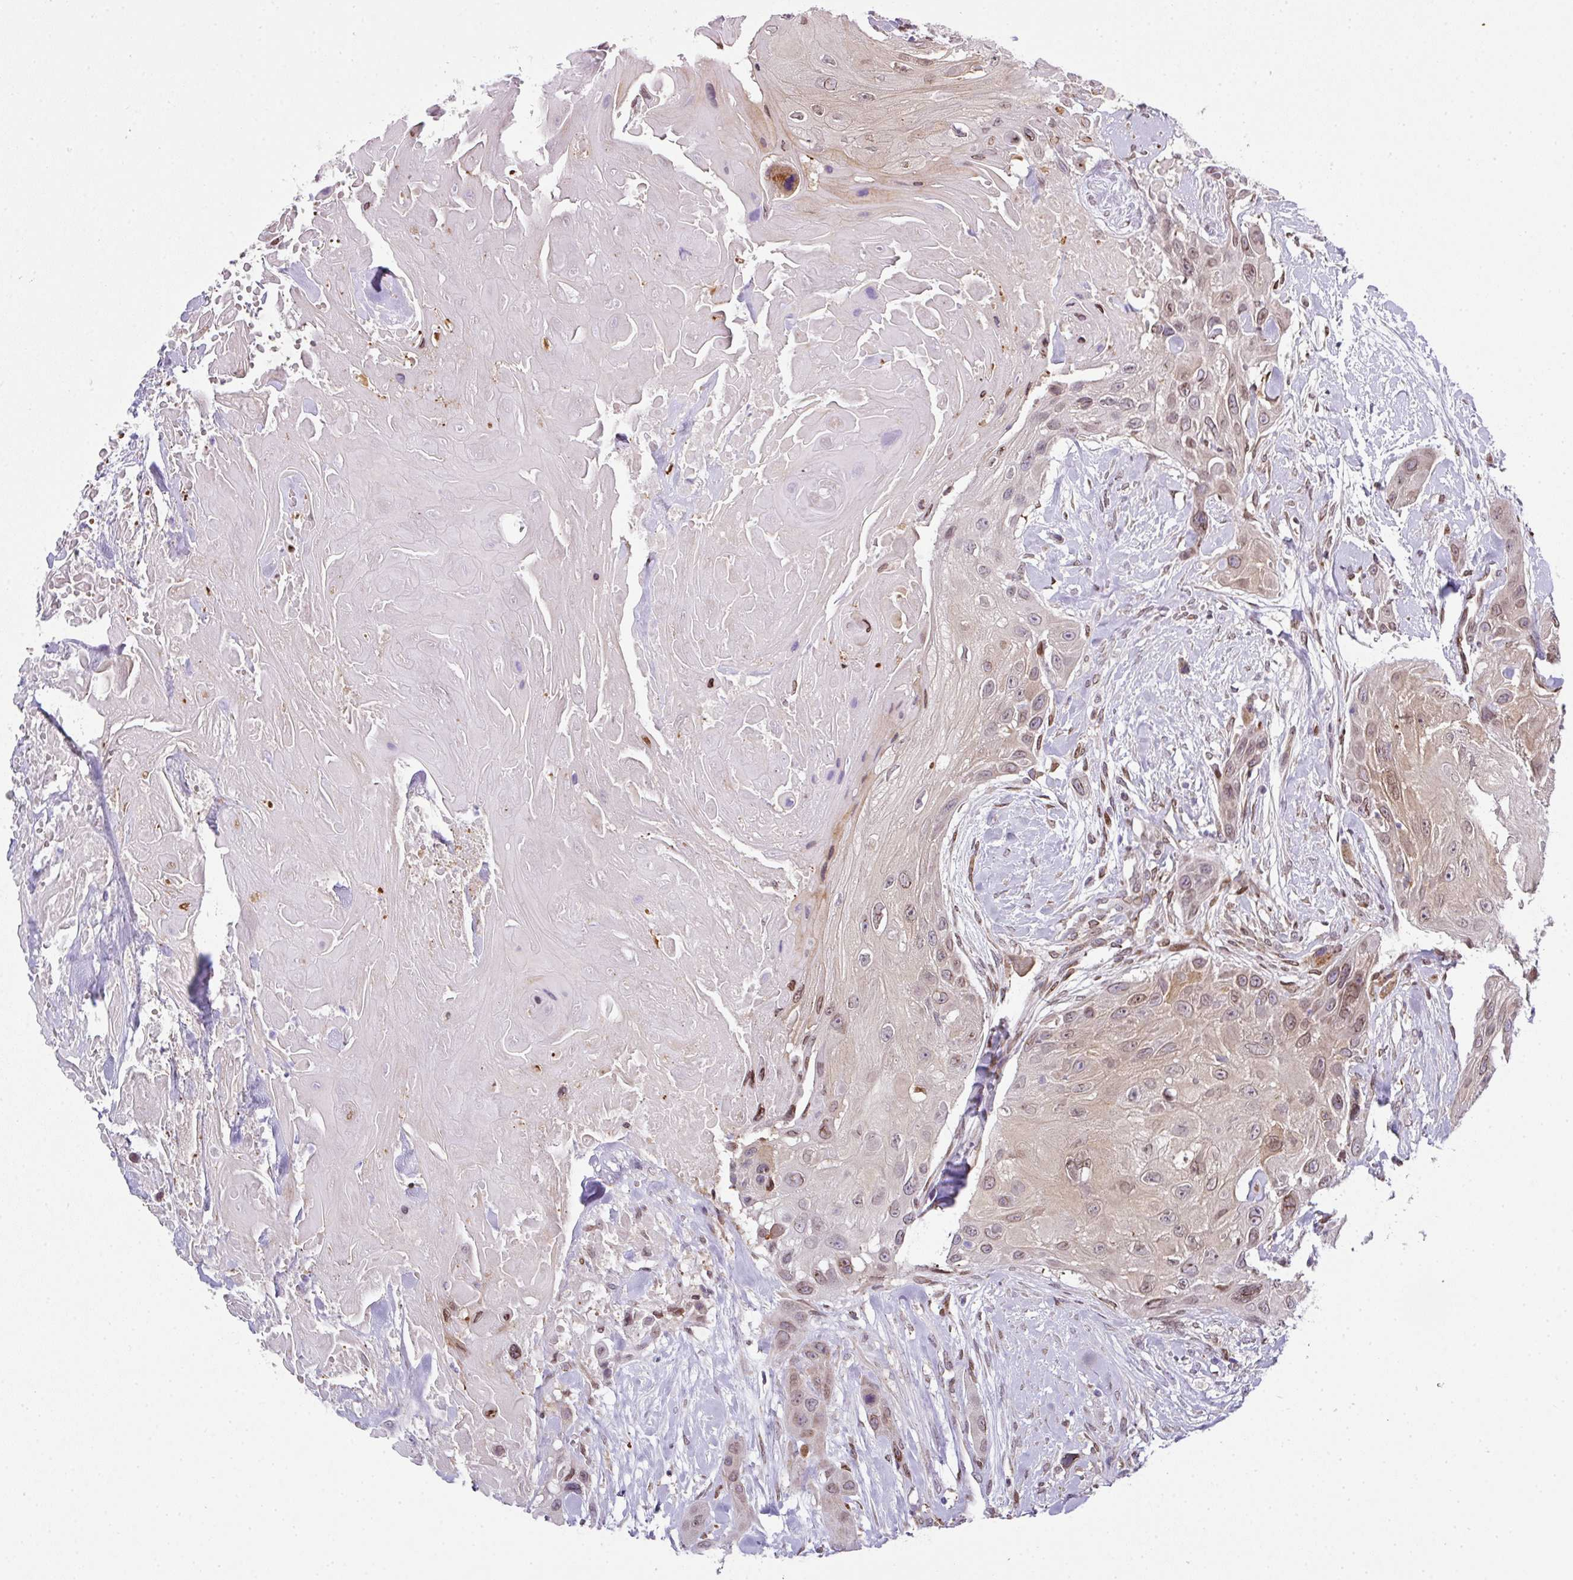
{"staining": {"intensity": "weak", "quantity": "25%-75%", "location": "nuclear"}, "tissue": "head and neck cancer", "cell_type": "Tumor cells", "image_type": "cancer", "snomed": [{"axis": "morphology", "description": "Squamous cell carcinoma, NOS"}, {"axis": "topography", "description": "Head-Neck"}], "caption": "Human head and neck cancer stained with a brown dye shows weak nuclear positive staining in about 25%-75% of tumor cells.", "gene": "PLK1", "patient": {"sex": "male", "age": 81}}